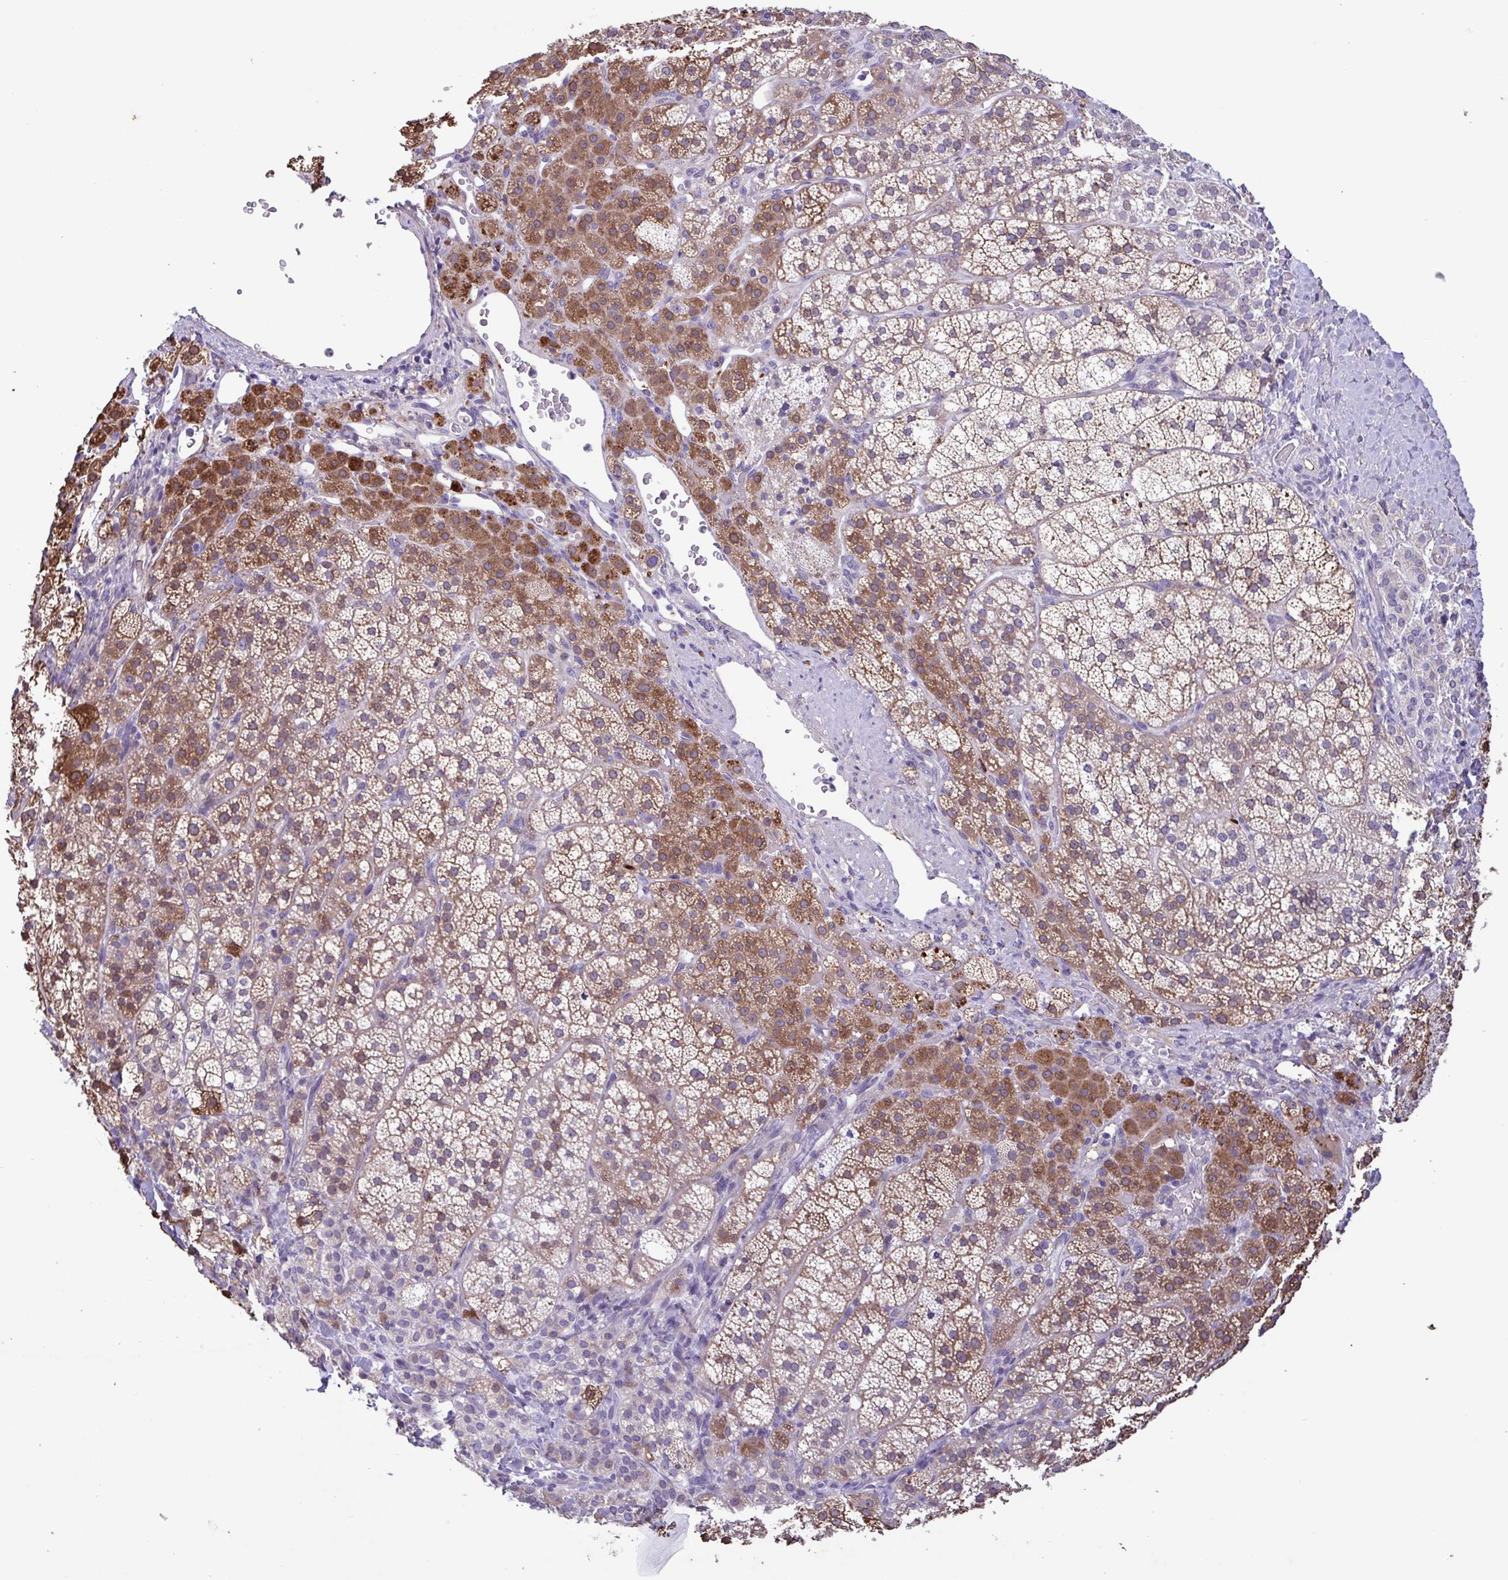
{"staining": {"intensity": "strong", "quantity": "25%-75%", "location": "cytoplasmic/membranous"}, "tissue": "adrenal gland", "cell_type": "Glandular cells", "image_type": "normal", "snomed": [{"axis": "morphology", "description": "Normal tissue, NOS"}, {"axis": "topography", "description": "Adrenal gland"}], "caption": "Human adrenal gland stained for a protein (brown) exhibits strong cytoplasmic/membranous positive staining in about 25%-75% of glandular cells.", "gene": "F13B", "patient": {"sex": "female", "age": 60}}